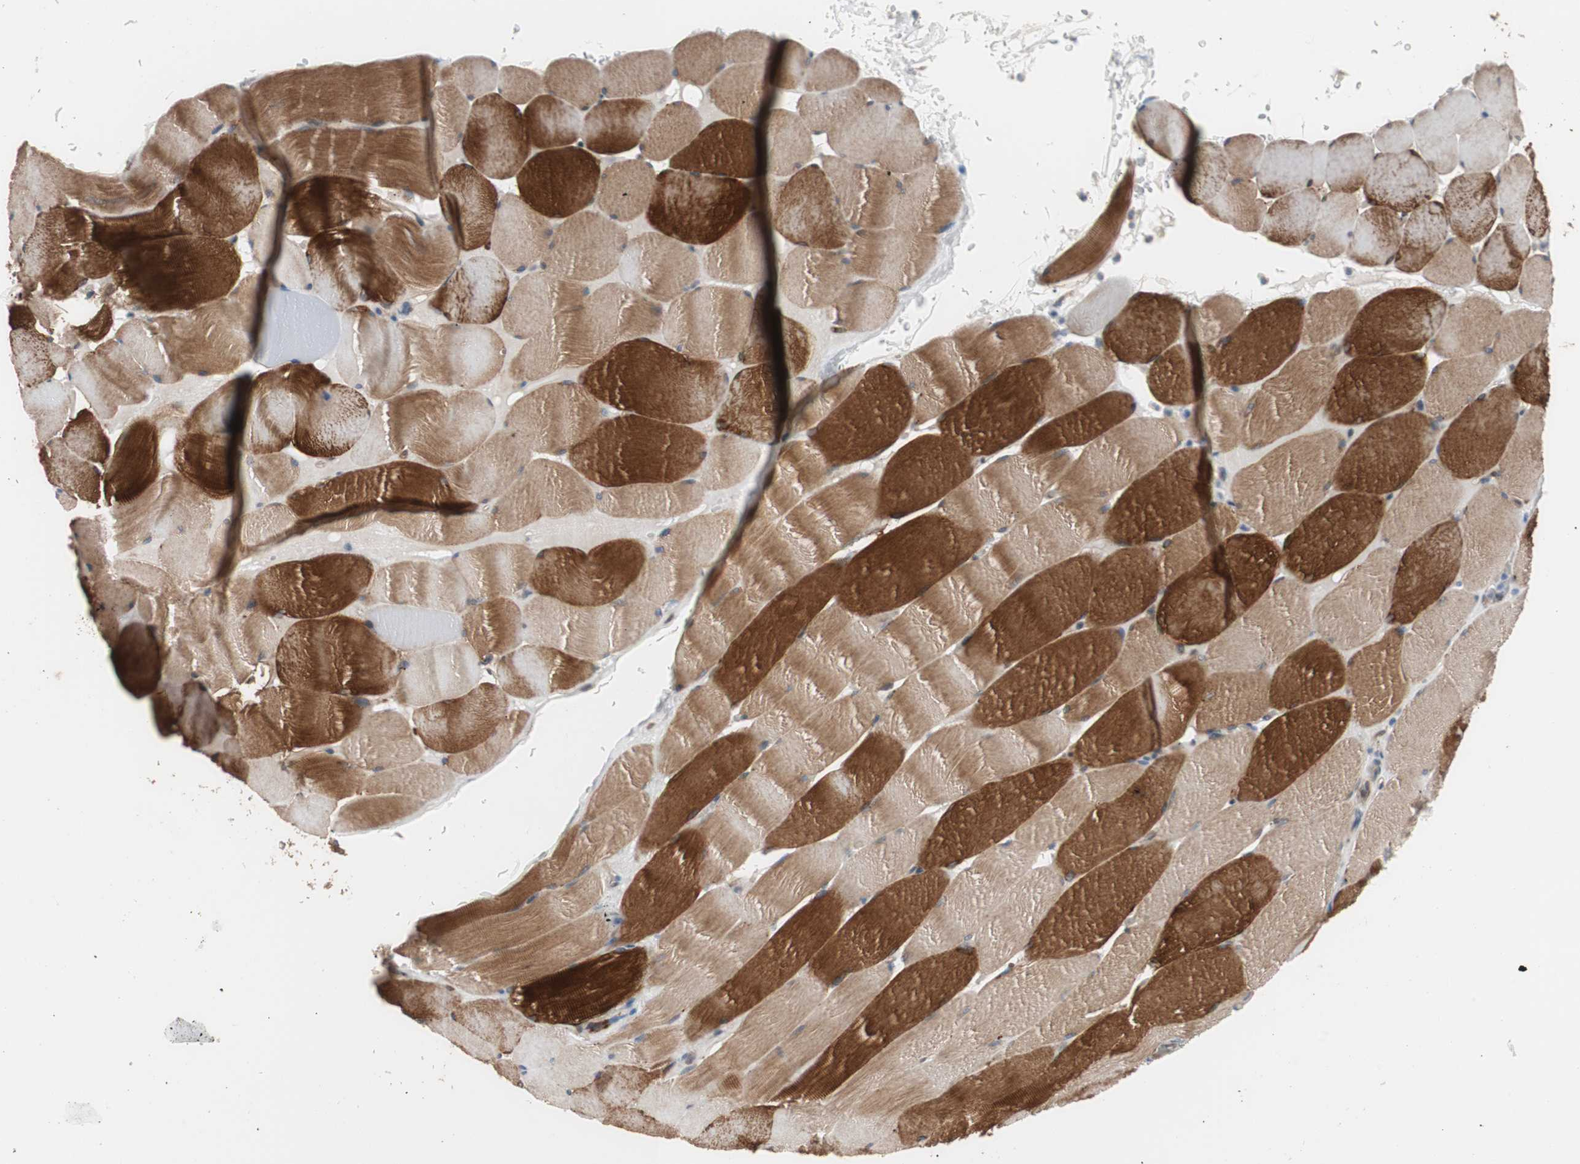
{"staining": {"intensity": "strong", "quantity": ">75%", "location": "cytoplasmic/membranous"}, "tissue": "skeletal muscle", "cell_type": "Myocytes", "image_type": "normal", "snomed": [{"axis": "morphology", "description": "Normal tissue, NOS"}, {"axis": "topography", "description": "Skeletal muscle"}], "caption": "This image shows IHC staining of unremarkable skeletal muscle, with high strong cytoplasmic/membranous expression in approximately >75% of myocytes.", "gene": "SMG1", "patient": {"sex": "male", "age": 62}}